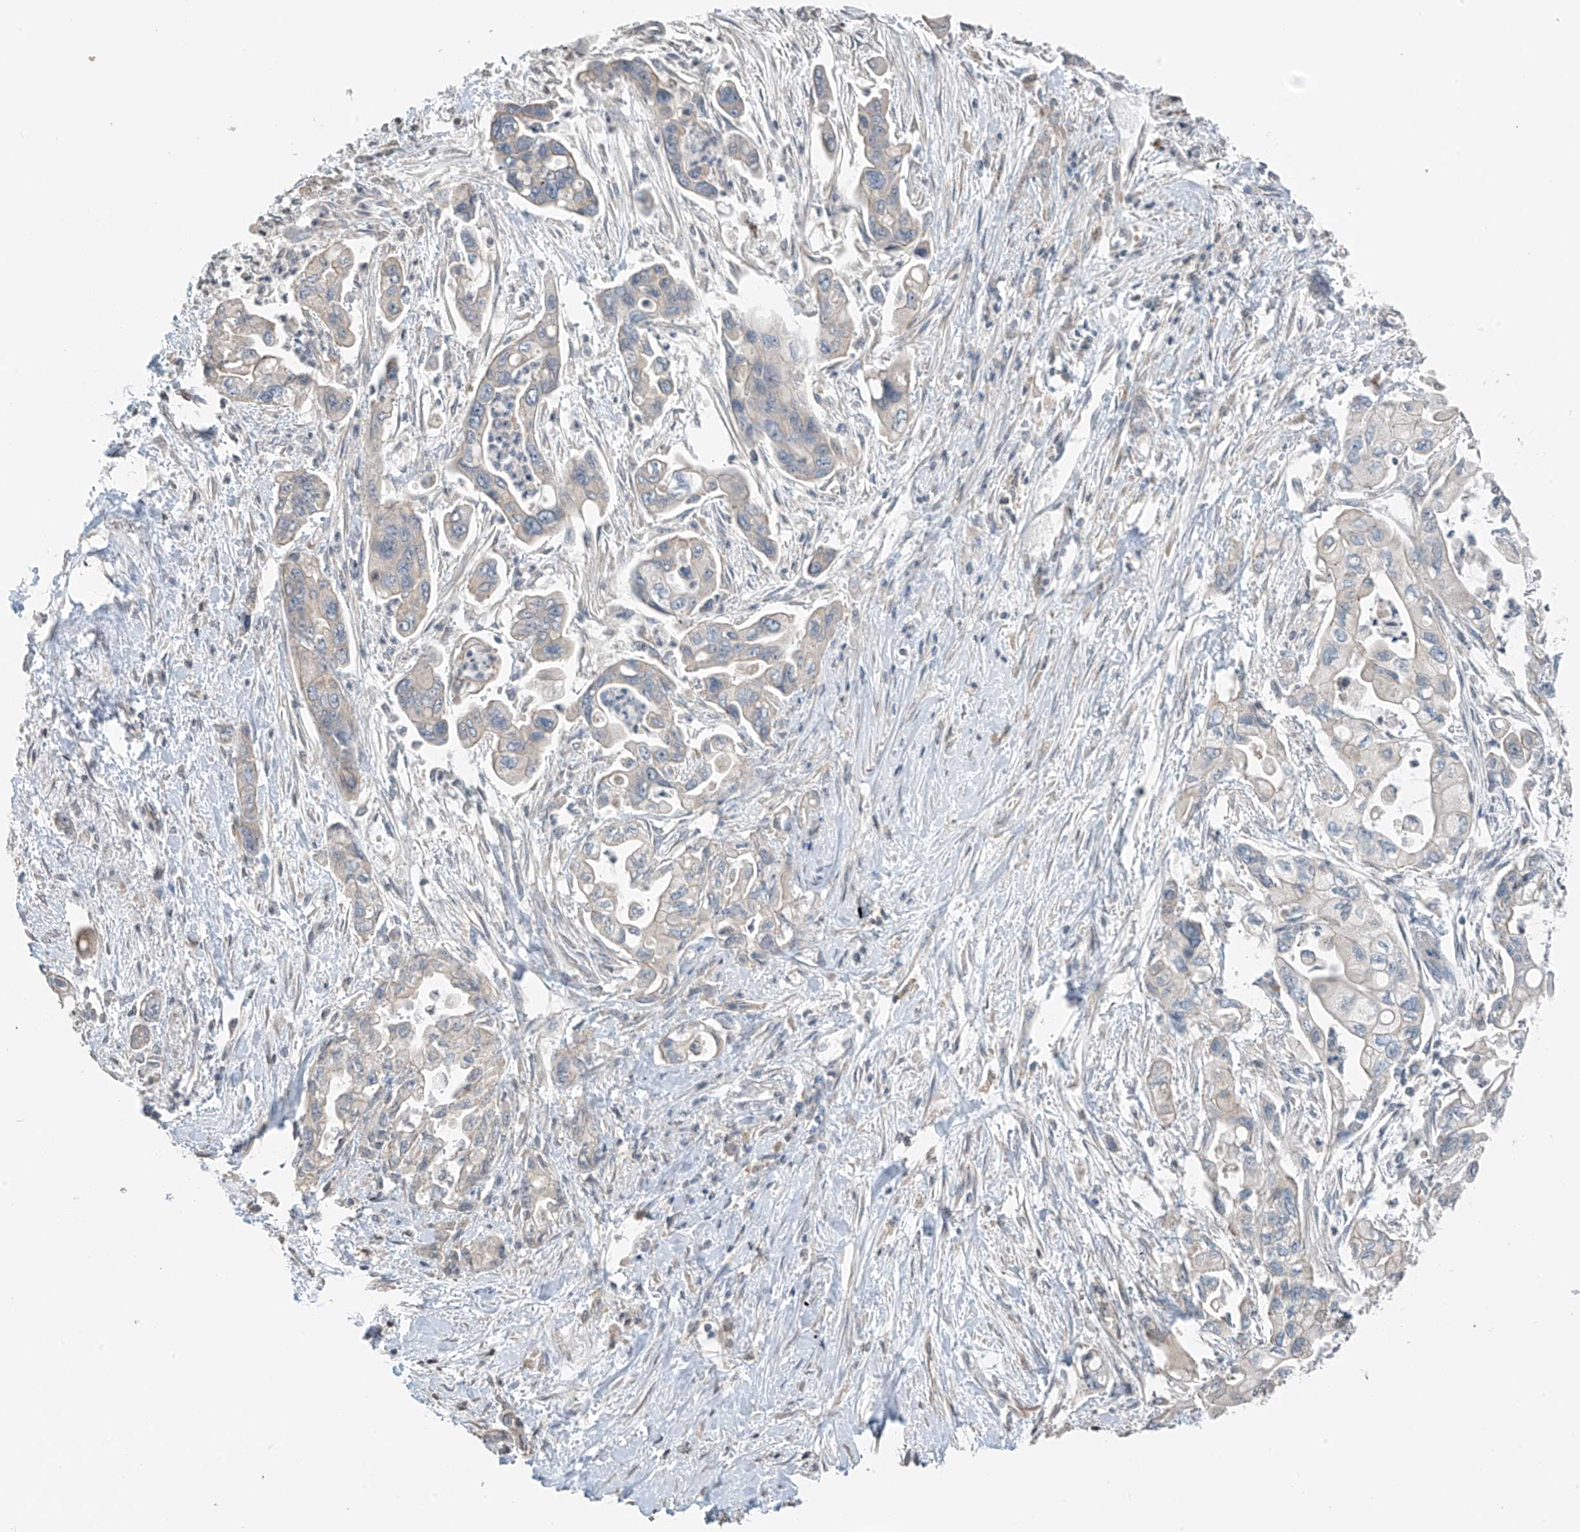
{"staining": {"intensity": "negative", "quantity": "none", "location": "none"}, "tissue": "pancreatic cancer", "cell_type": "Tumor cells", "image_type": "cancer", "snomed": [{"axis": "morphology", "description": "Adenocarcinoma, NOS"}, {"axis": "topography", "description": "Pancreas"}], "caption": "DAB immunohistochemical staining of pancreatic cancer exhibits no significant positivity in tumor cells. The staining is performed using DAB (3,3'-diaminobenzidine) brown chromogen with nuclei counter-stained in using hematoxylin.", "gene": "HOXA11", "patient": {"sex": "male", "age": 70}}